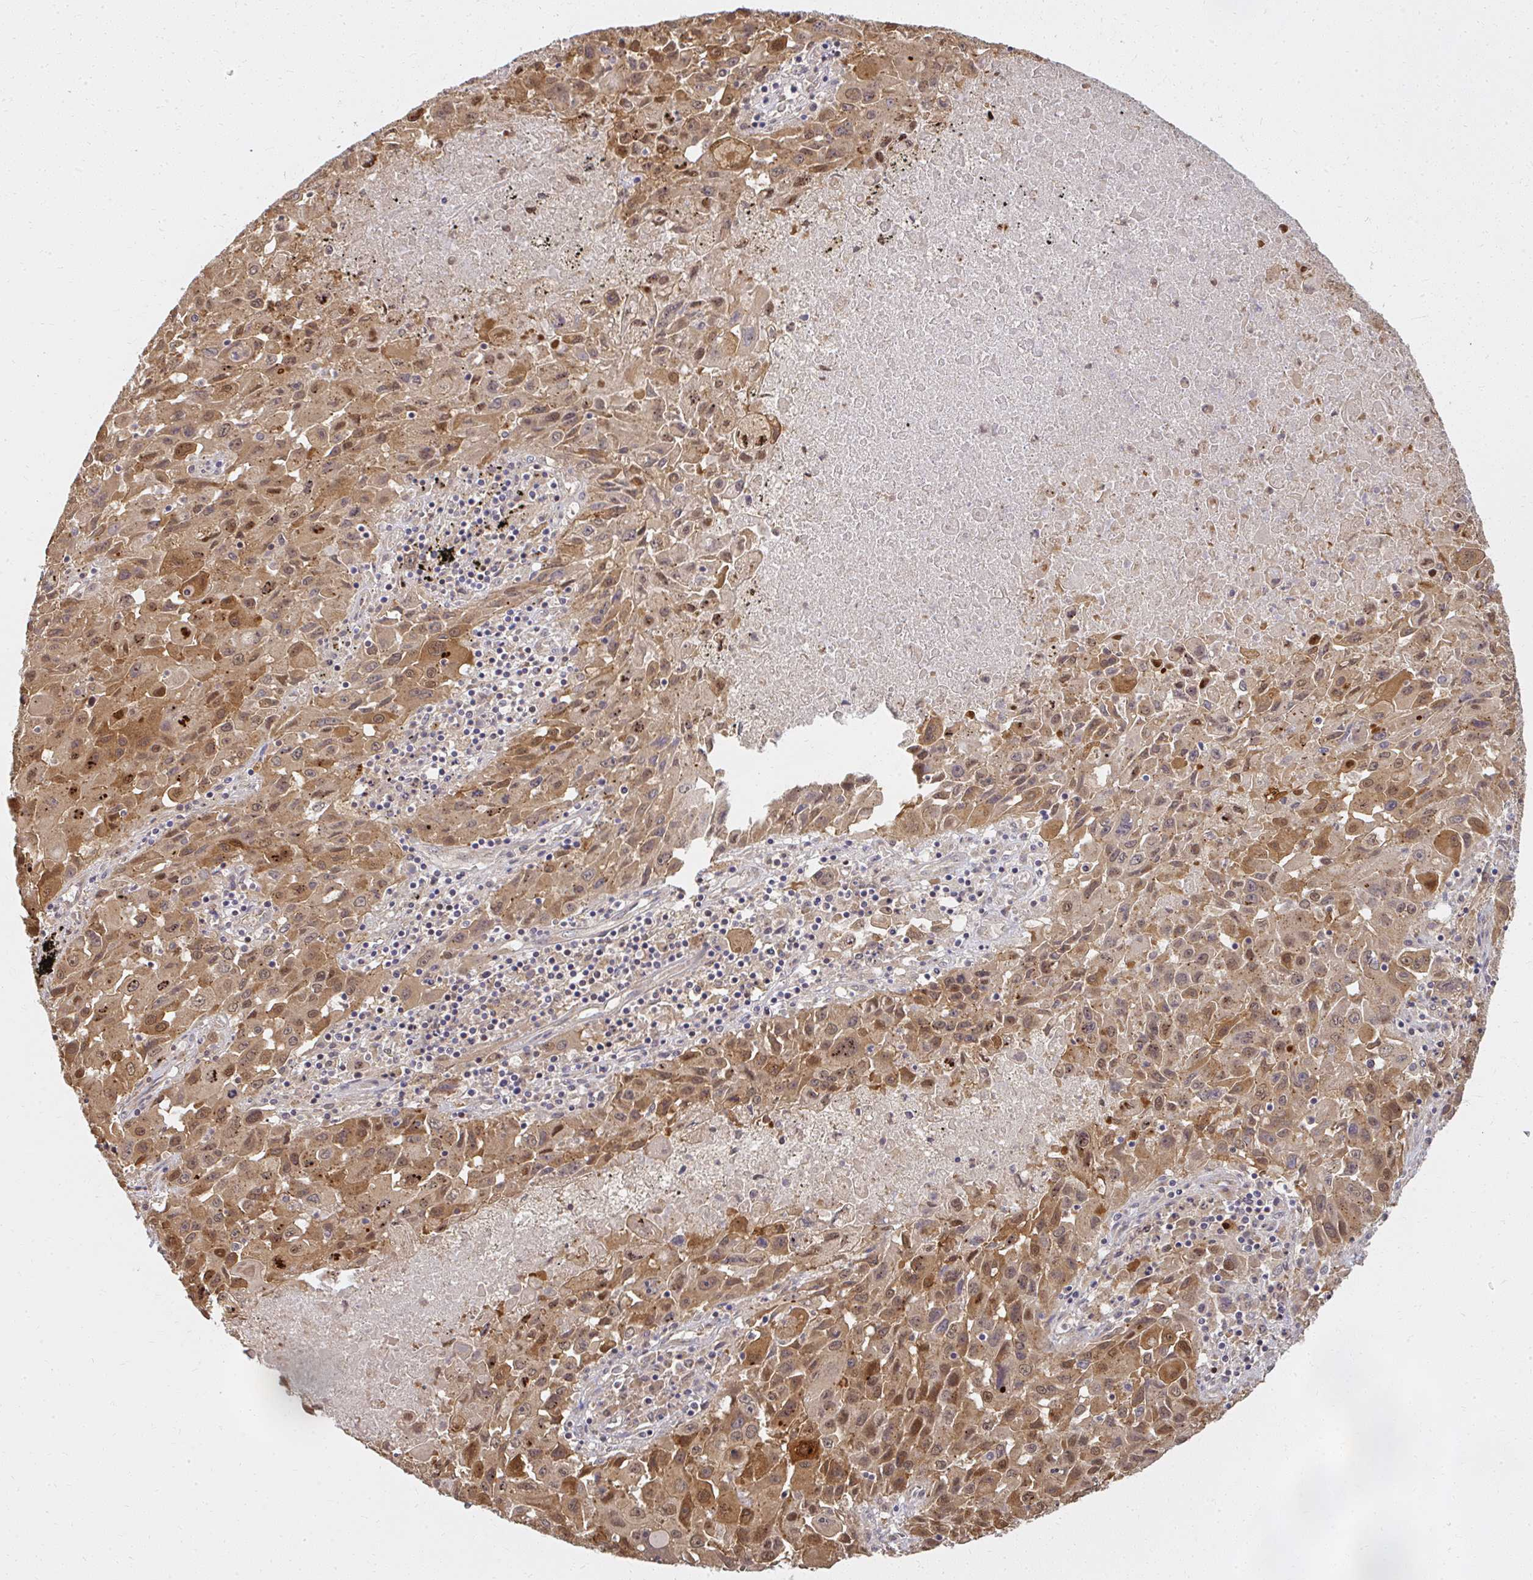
{"staining": {"intensity": "moderate", "quantity": ">75%", "location": "cytoplasmic/membranous,nuclear"}, "tissue": "lung cancer", "cell_type": "Tumor cells", "image_type": "cancer", "snomed": [{"axis": "morphology", "description": "Squamous cell carcinoma, NOS"}, {"axis": "topography", "description": "Lung"}], "caption": "Lung squamous cell carcinoma stained for a protein reveals moderate cytoplasmic/membranous and nuclear positivity in tumor cells.", "gene": "LARS2", "patient": {"sex": "male", "age": 63}}